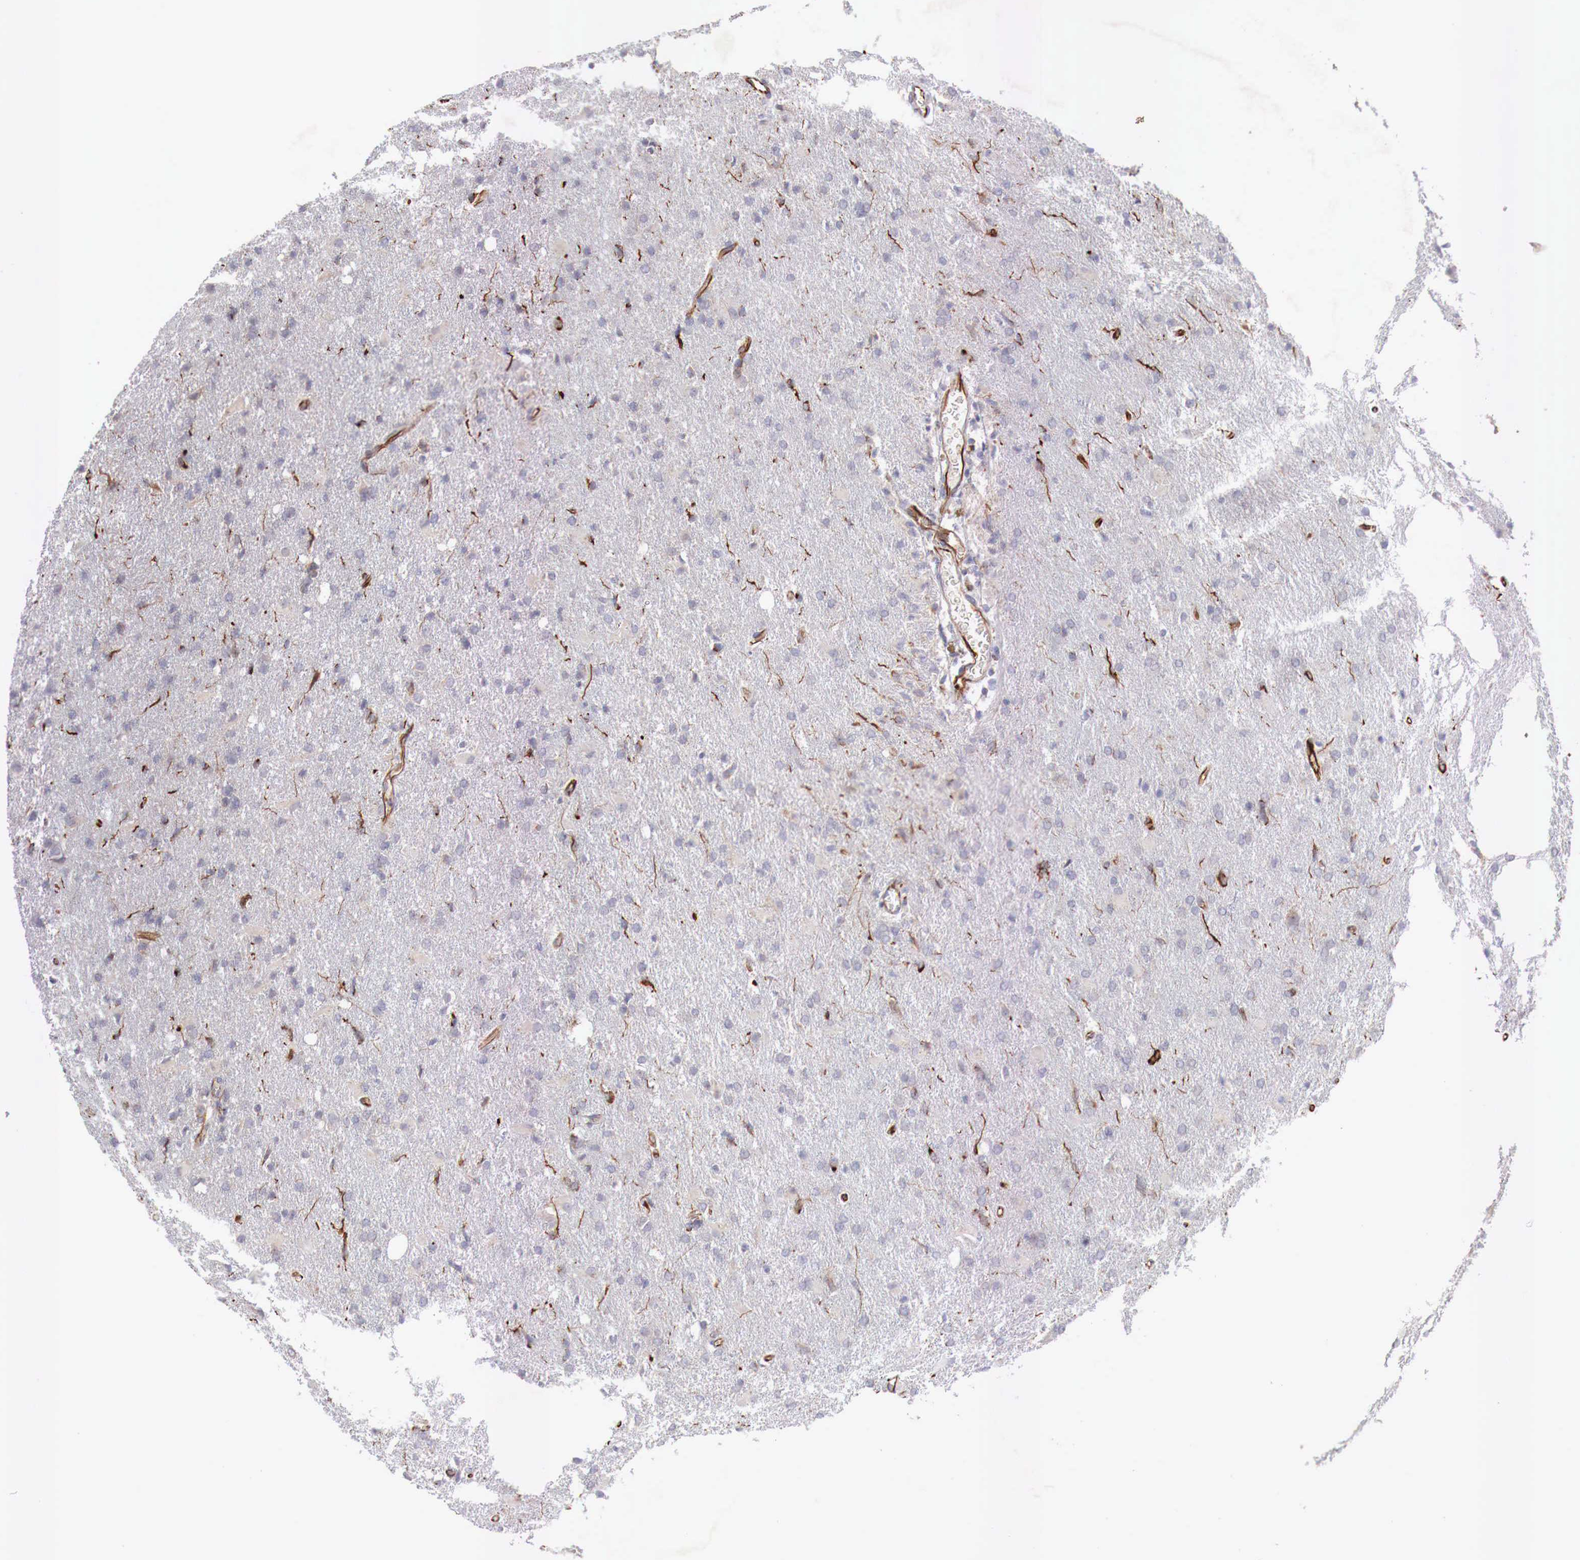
{"staining": {"intensity": "negative", "quantity": "none", "location": "none"}, "tissue": "glioma", "cell_type": "Tumor cells", "image_type": "cancer", "snomed": [{"axis": "morphology", "description": "Glioma, malignant, High grade"}, {"axis": "topography", "description": "Brain"}], "caption": "Tumor cells show no significant positivity in high-grade glioma (malignant).", "gene": "WT1", "patient": {"sex": "male", "age": 68}}